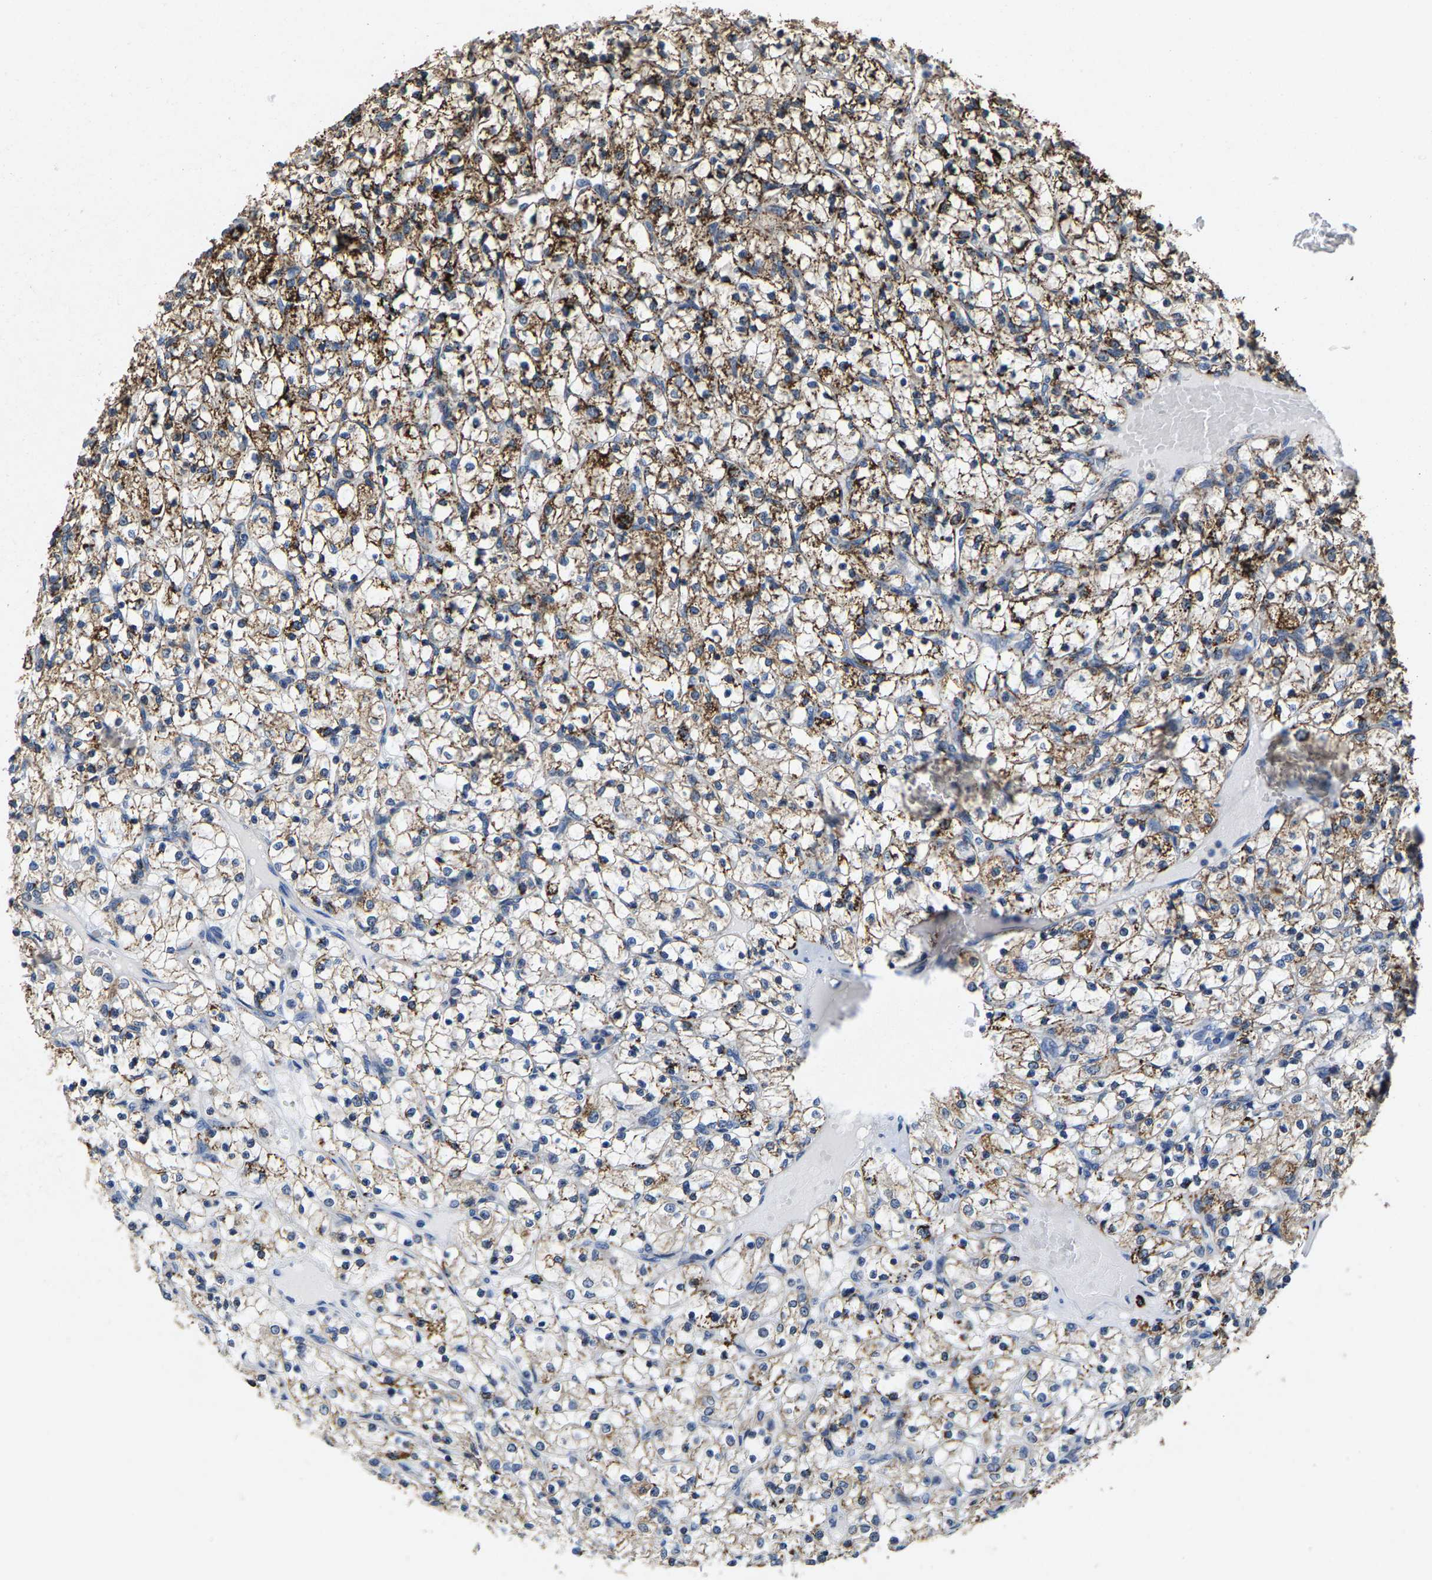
{"staining": {"intensity": "moderate", "quantity": ">75%", "location": "cytoplasmic/membranous"}, "tissue": "renal cancer", "cell_type": "Tumor cells", "image_type": "cancer", "snomed": [{"axis": "morphology", "description": "Adenocarcinoma, NOS"}, {"axis": "topography", "description": "Kidney"}], "caption": "Immunohistochemical staining of renal adenocarcinoma shows medium levels of moderate cytoplasmic/membranous protein expression in about >75% of tumor cells. The staining was performed using DAB to visualize the protein expression in brown, while the nuclei were stained in blue with hematoxylin (Magnification: 20x).", "gene": "SHMT2", "patient": {"sex": "female", "age": 69}}